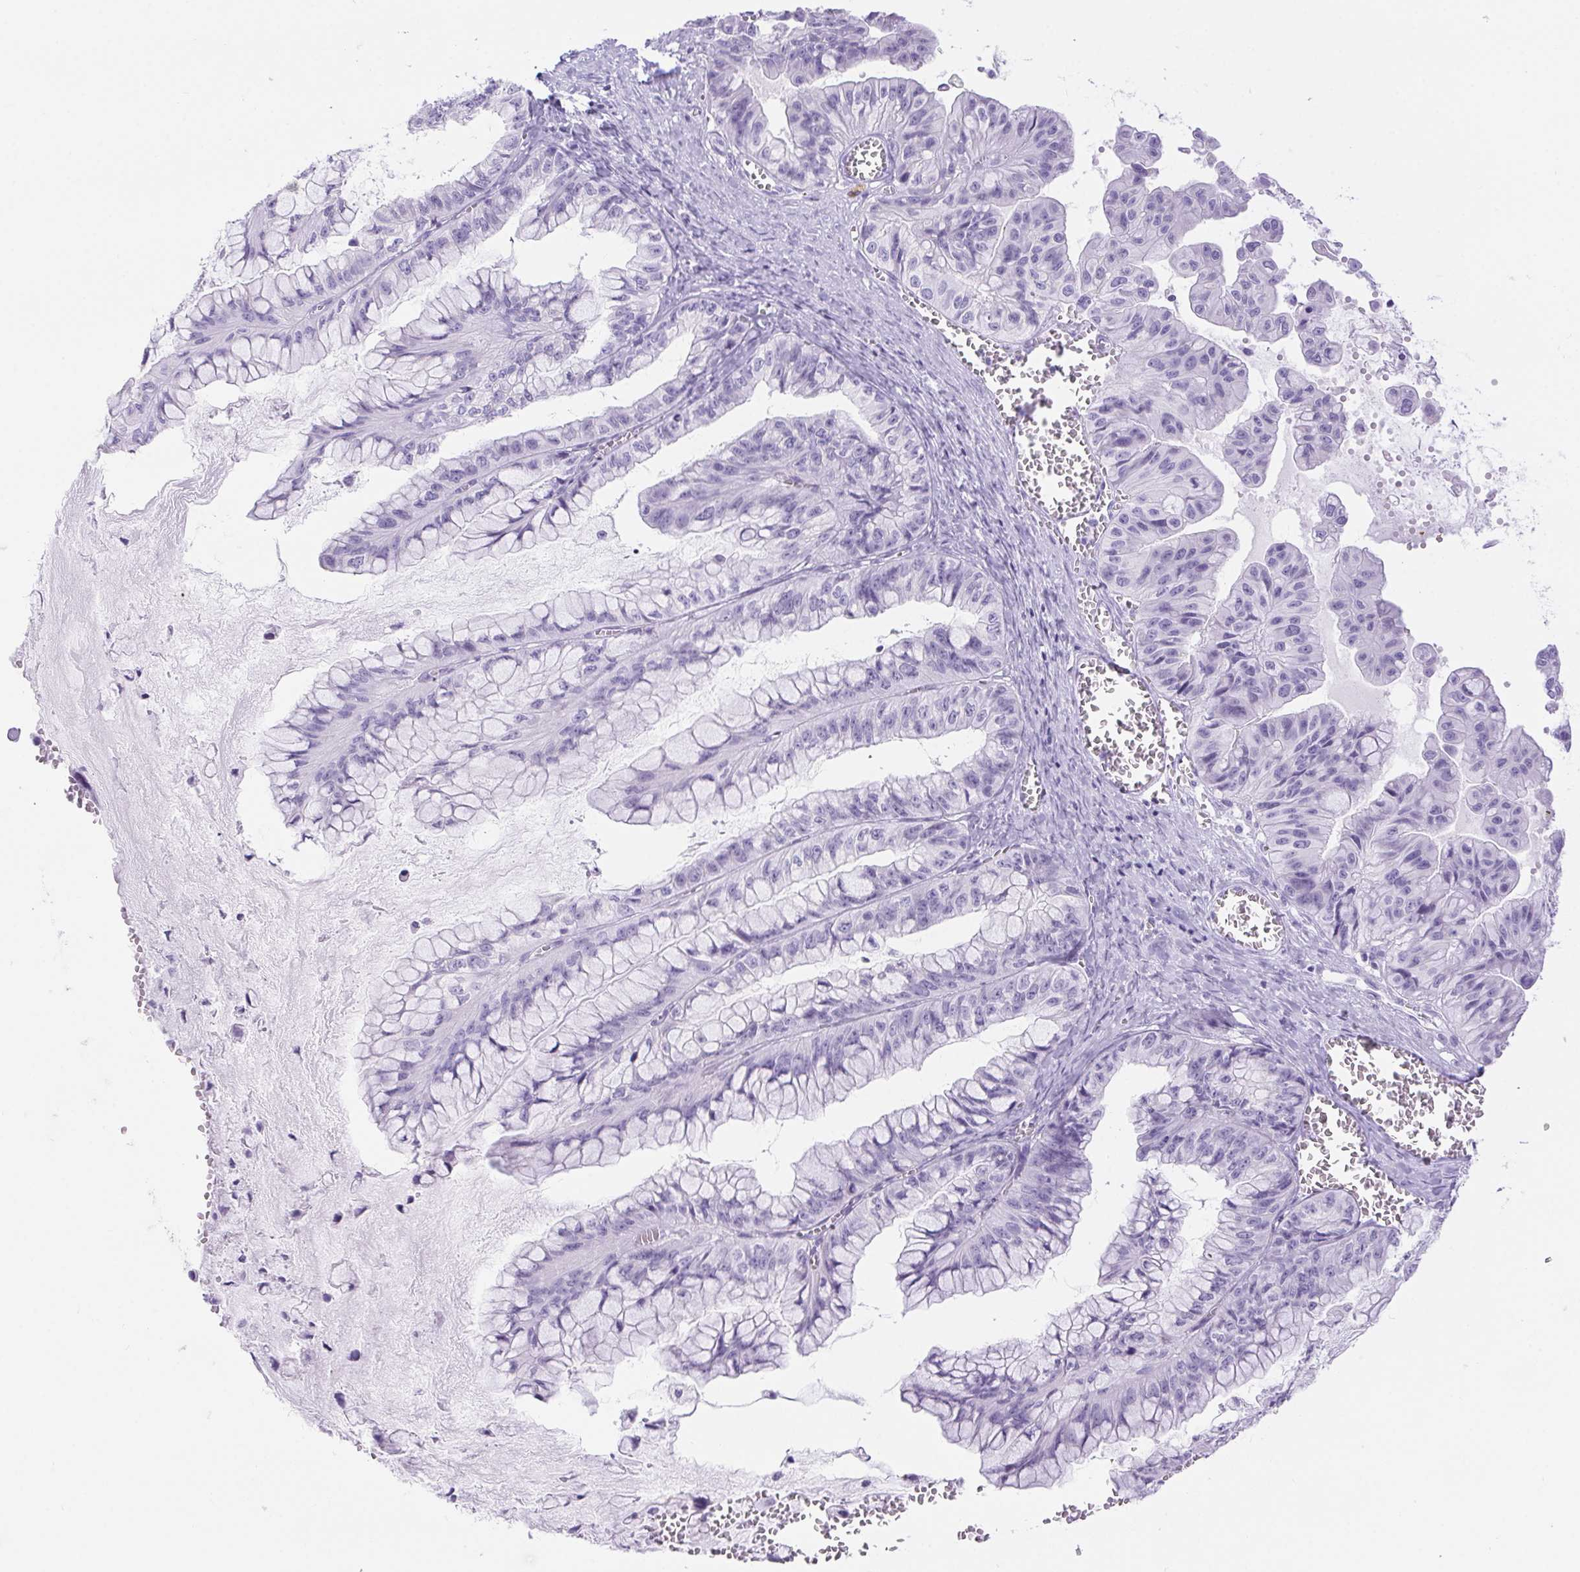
{"staining": {"intensity": "negative", "quantity": "none", "location": "none"}, "tissue": "ovarian cancer", "cell_type": "Tumor cells", "image_type": "cancer", "snomed": [{"axis": "morphology", "description": "Cystadenocarcinoma, mucinous, NOS"}, {"axis": "topography", "description": "Ovary"}], "caption": "The photomicrograph exhibits no staining of tumor cells in ovarian cancer.", "gene": "ERP27", "patient": {"sex": "female", "age": 72}}